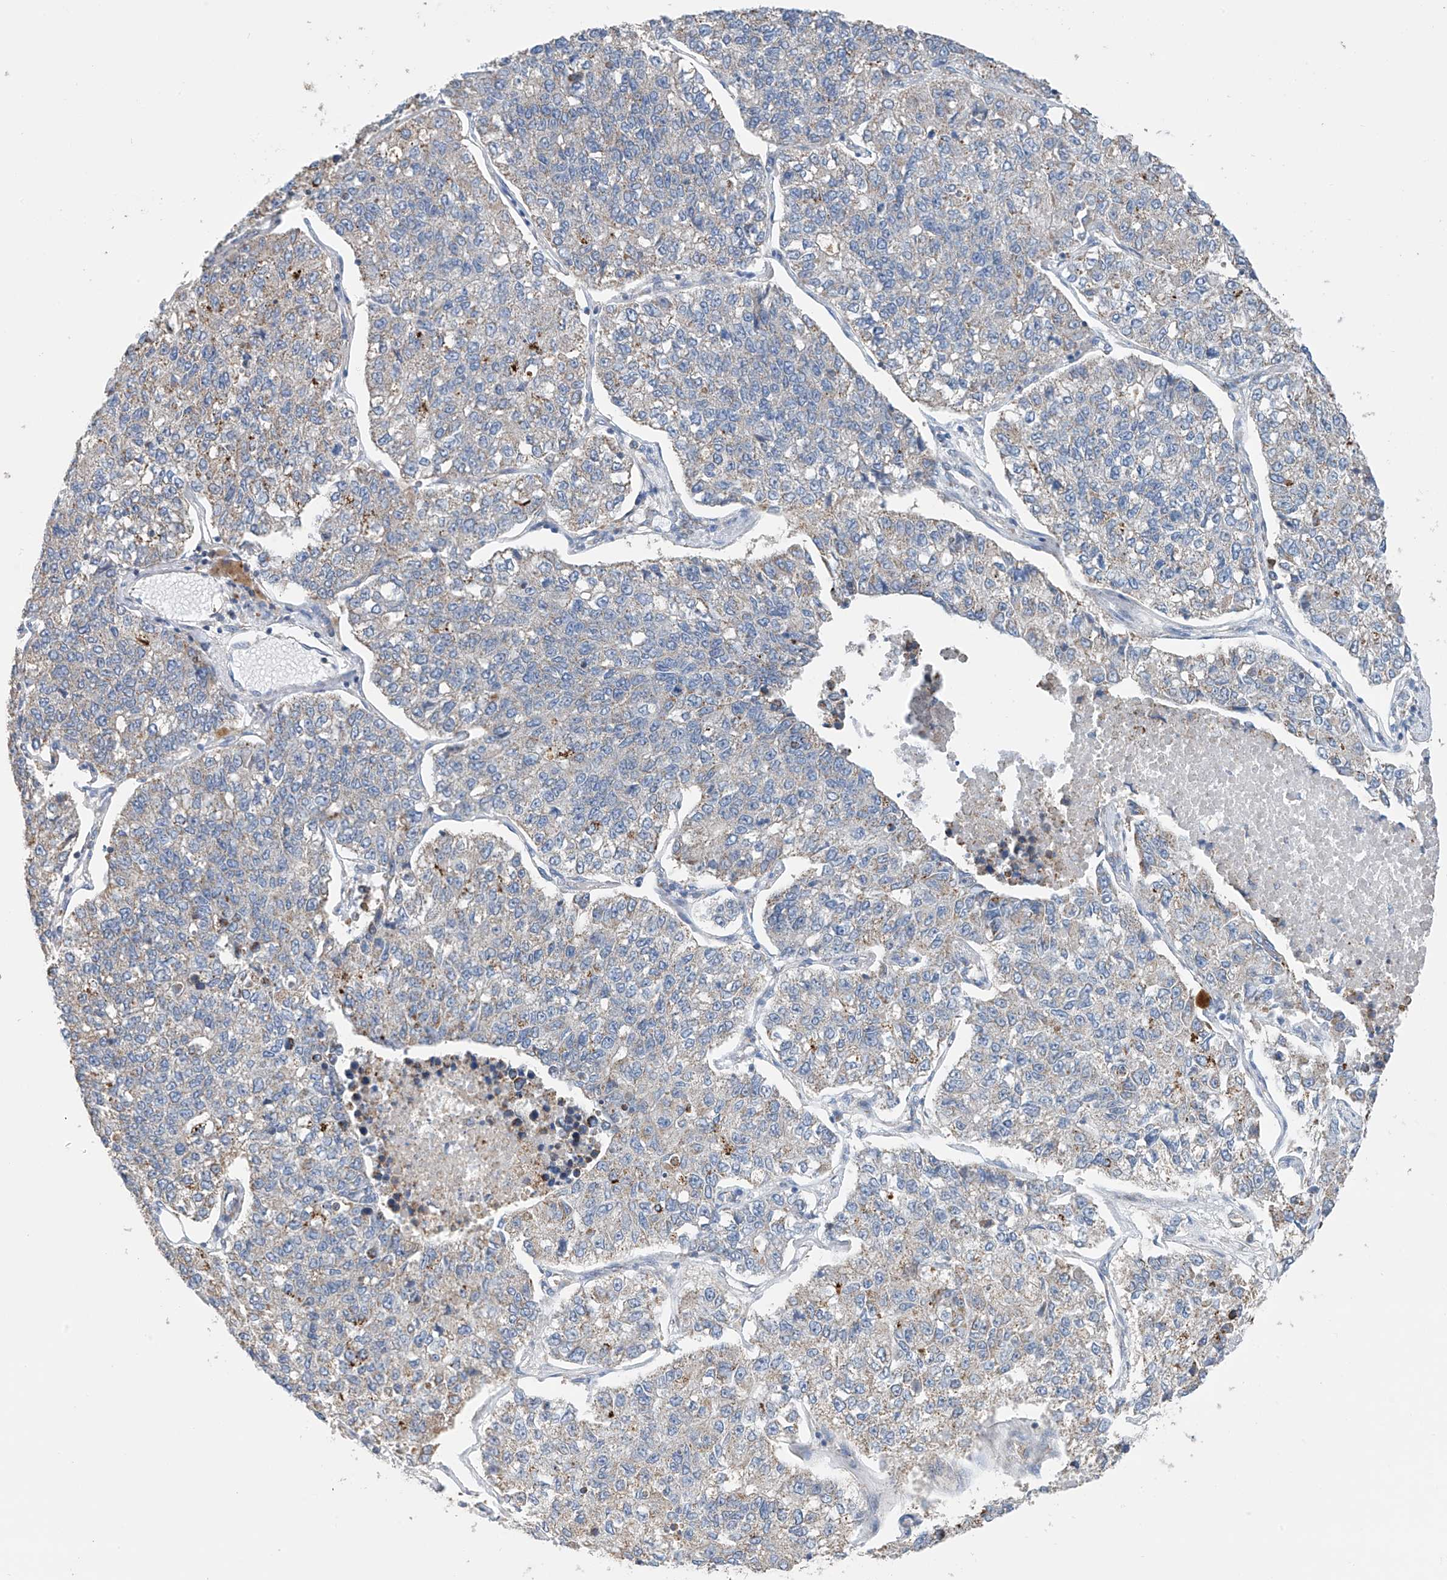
{"staining": {"intensity": "negative", "quantity": "none", "location": "none"}, "tissue": "lung cancer", "cell_type": "Tumor cells", "image_type": "cancer", "snomed": [{"axis": "morphology", "description": "Adenocarcinoma, NOS"}, {"axis": "topography", "description": "Lung"}], "caption": "Tumor cells are negative for brown protein staining in lung cancer.", "gene": "SYN3", "patient": {"sex": "male", "age": 49}}